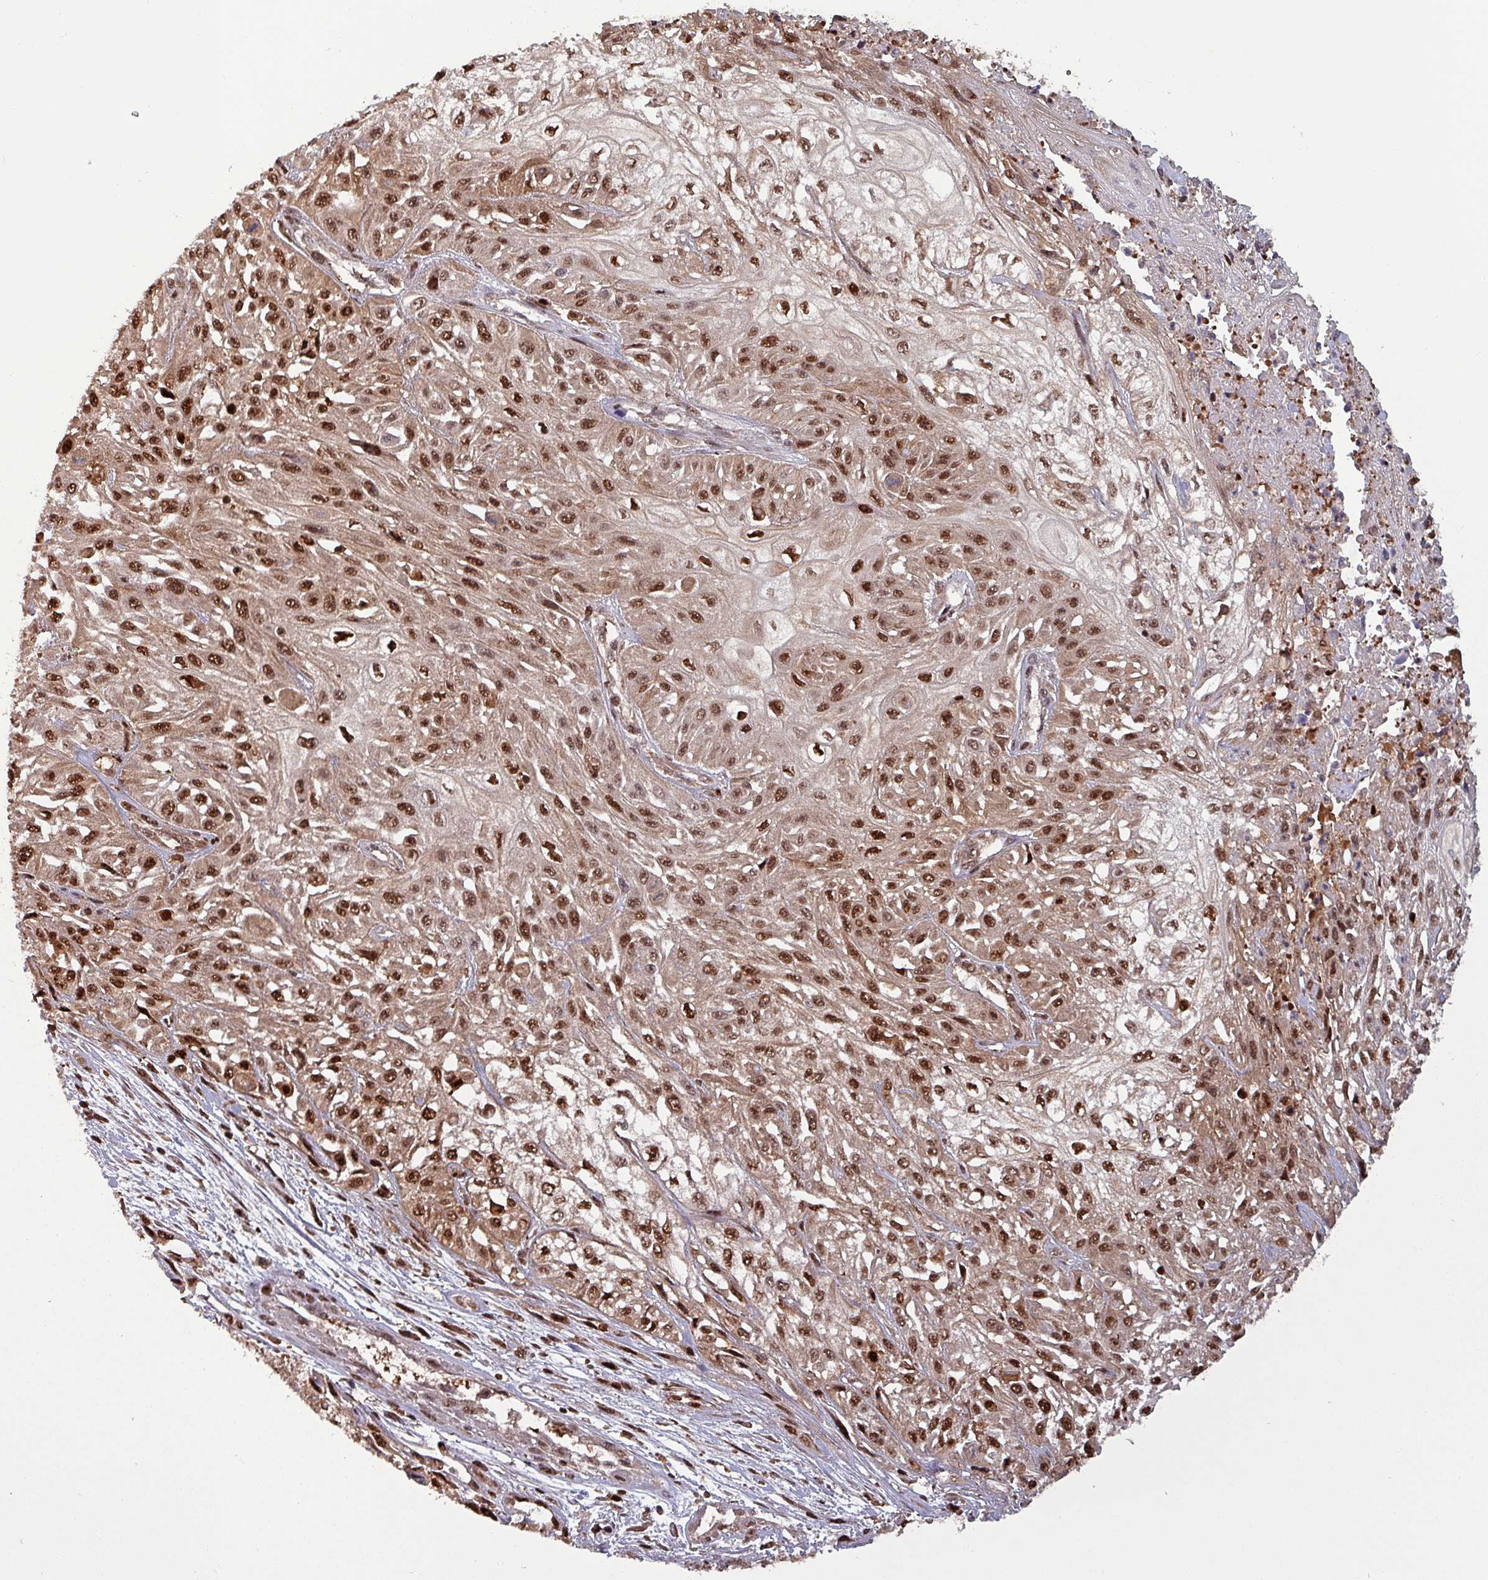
{"staining": {"intensity": "strong", "quantity": ">75%", "location": "cytoplasmic/membranous,nuclear"}, "tissue": "skin cancer", "cell_type": "Tumor cells", "image_type": "cancer", "snomed": [{"axis": "morphology", "description": "Squamous cell carcinoma, NOS"}, {"axis": "morphology", "description": "Squamous cell carcinoma, metastatic, NOS"}, {"axis": "topography", "description": "Skin"}, {"axis": "topography", "description": "Lymph node"}], "caption": "Immunohistochemistry image of human skin cancer (squamous cell carcinoma) stained for a protein (brown), which shows high levels of strong cytoplasmic/membranous and nuclear expression in approximately >75% of tumor cells.", "gene": "PSMB8", "patient": {"sex": "male", "age": 75}}